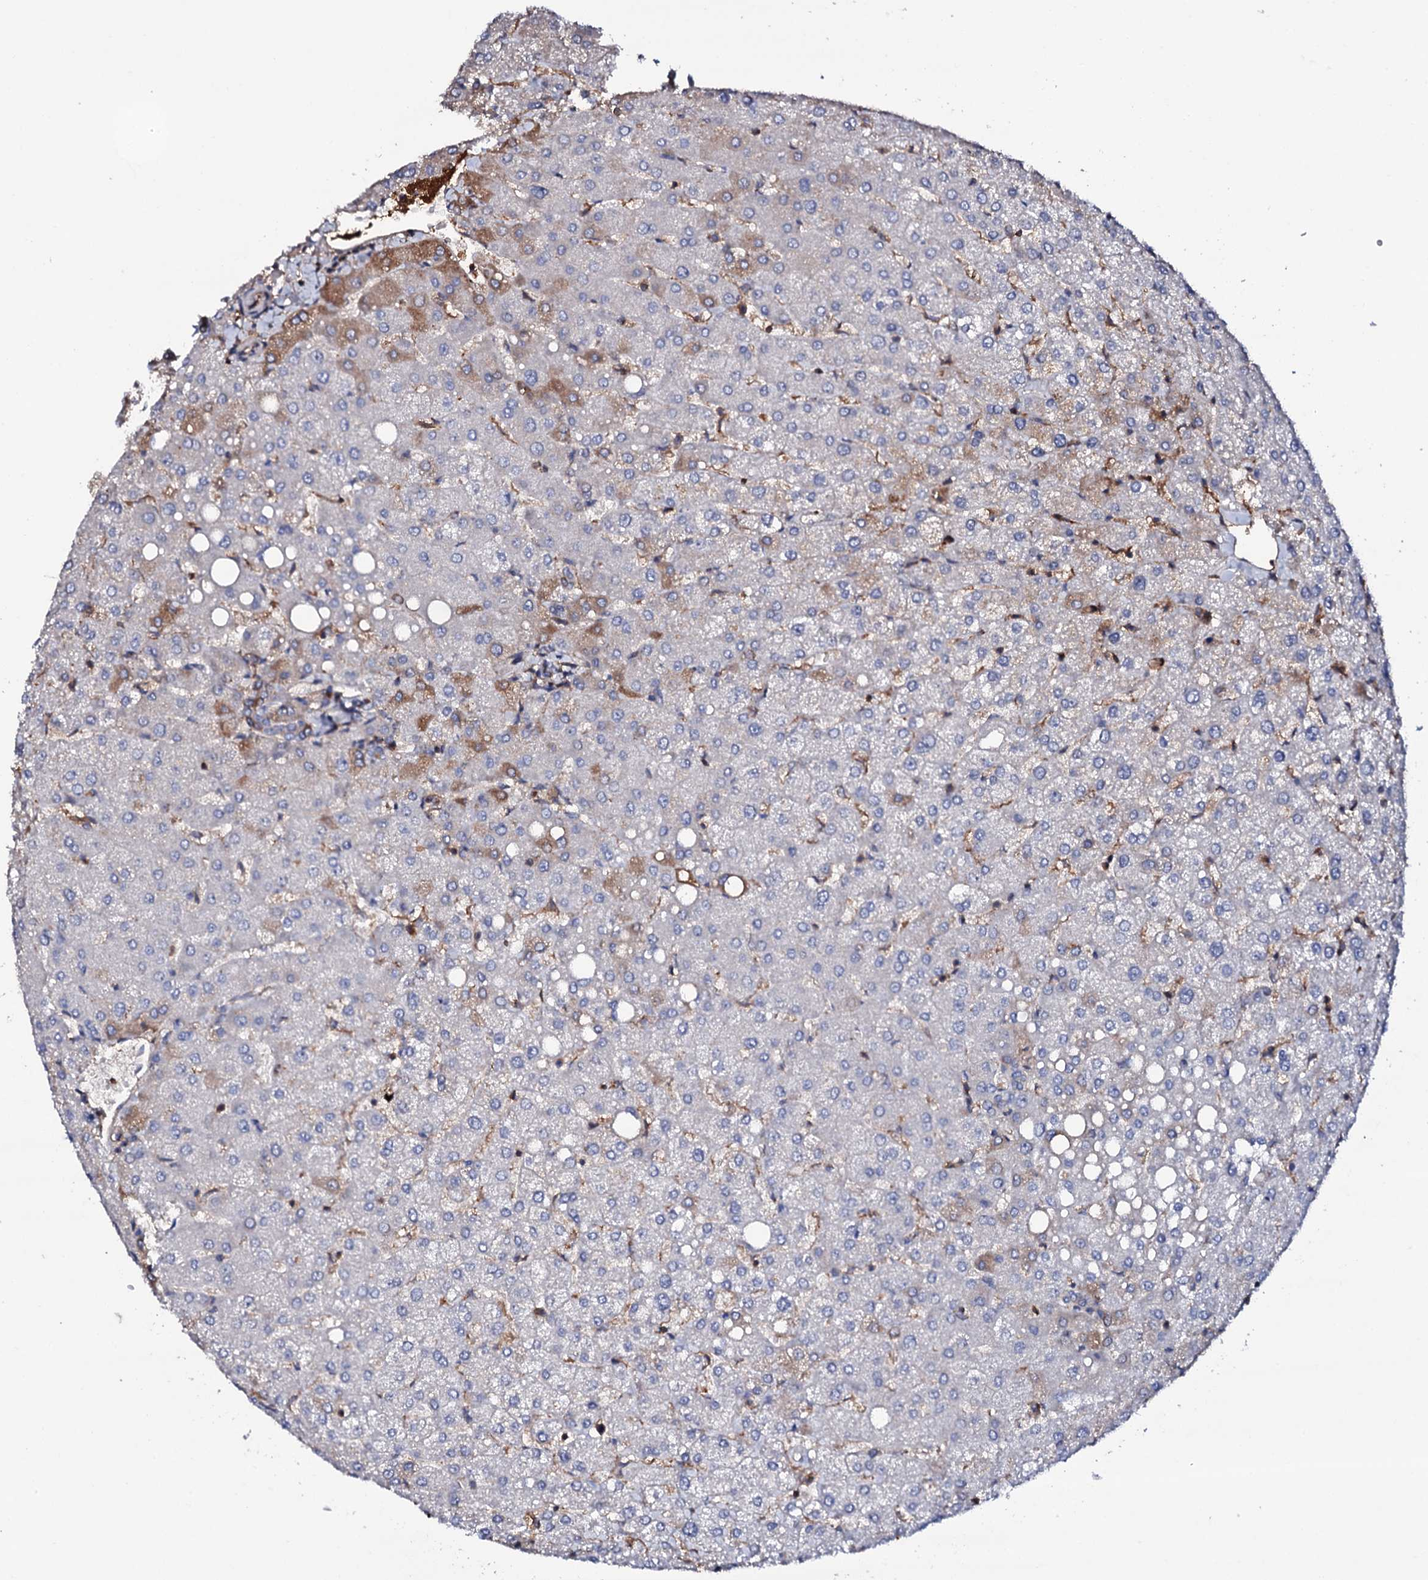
{"staining": {"intensity": "negative", "quantity": "none", "location": "none"}, "tissue": "liver", "cell_type": "Cholangiocytes", "image_type": "normal", "snomed": [{"axis": "morphology", "description": "Normal tissue, NOS"}, {"axis": "topography", "description": "Liver"}], "caption": "The micrograph displays no significant staining in cholangiocytes of liver. Nuclei are stained in blue.", "gene": "TCAF2C", "patient": {"sex": "female", "age": 54}}